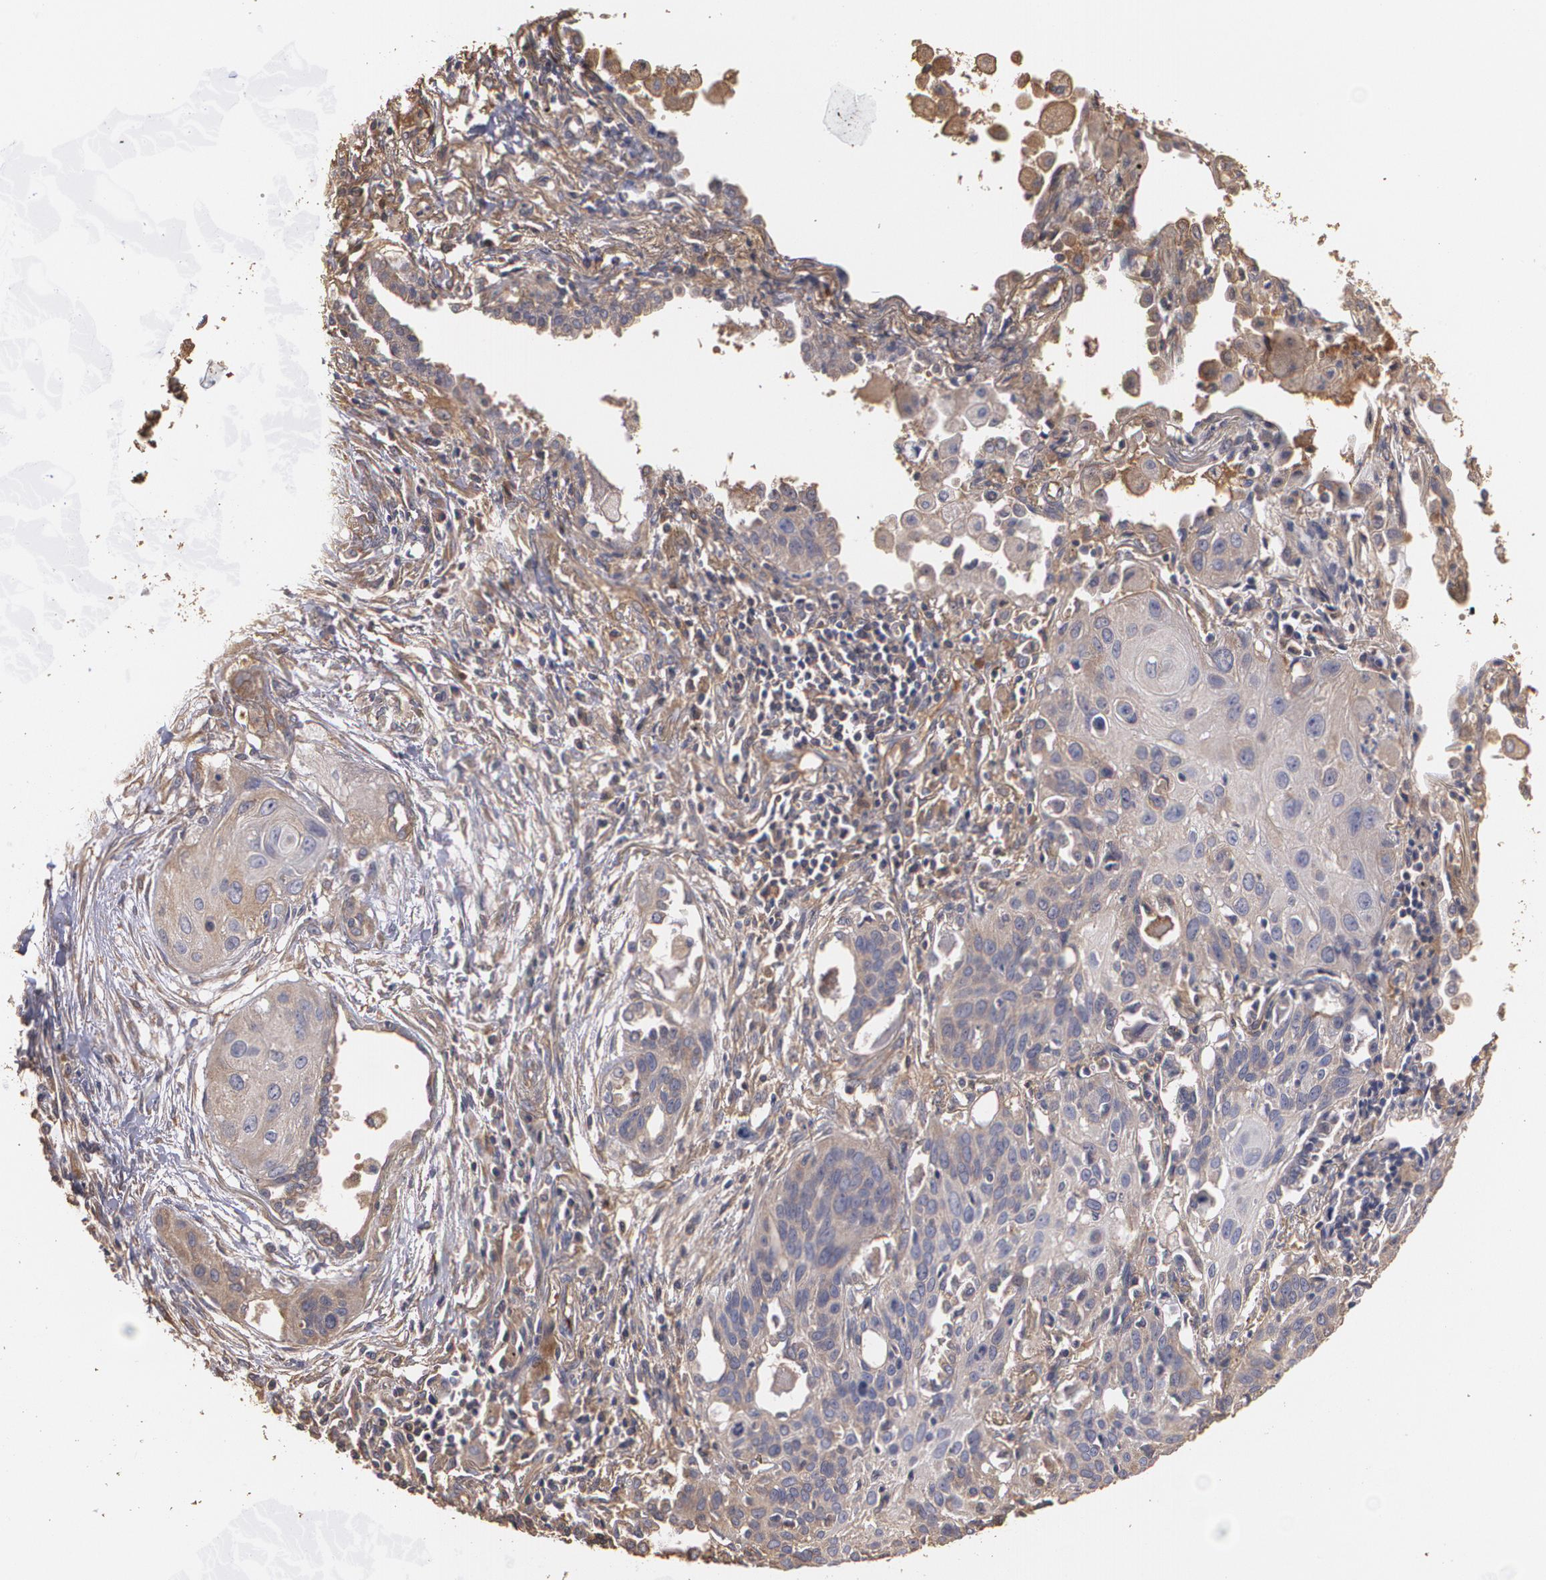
{"staining": {"intensity": "weak", "quantity": ">75%", "location": "cytoplasmic/membranous"}, "tissue": "lung cancer", "cell_type": "Tumor cells", "image_type": "cancer", "snomed": [{"axis": "morphology", "description": "Squamous cell carcinoma, NOS"}, {"axis": "topography", "description": "Lung"}], "caption": "The immunohistochemical stain labels weak cytoplasmic/membranous positivity in tumor cells of squamous cell carcinoma (lung) tissue.", "gene": "PON1", "patient": {"sex": "male", "age": 71}}